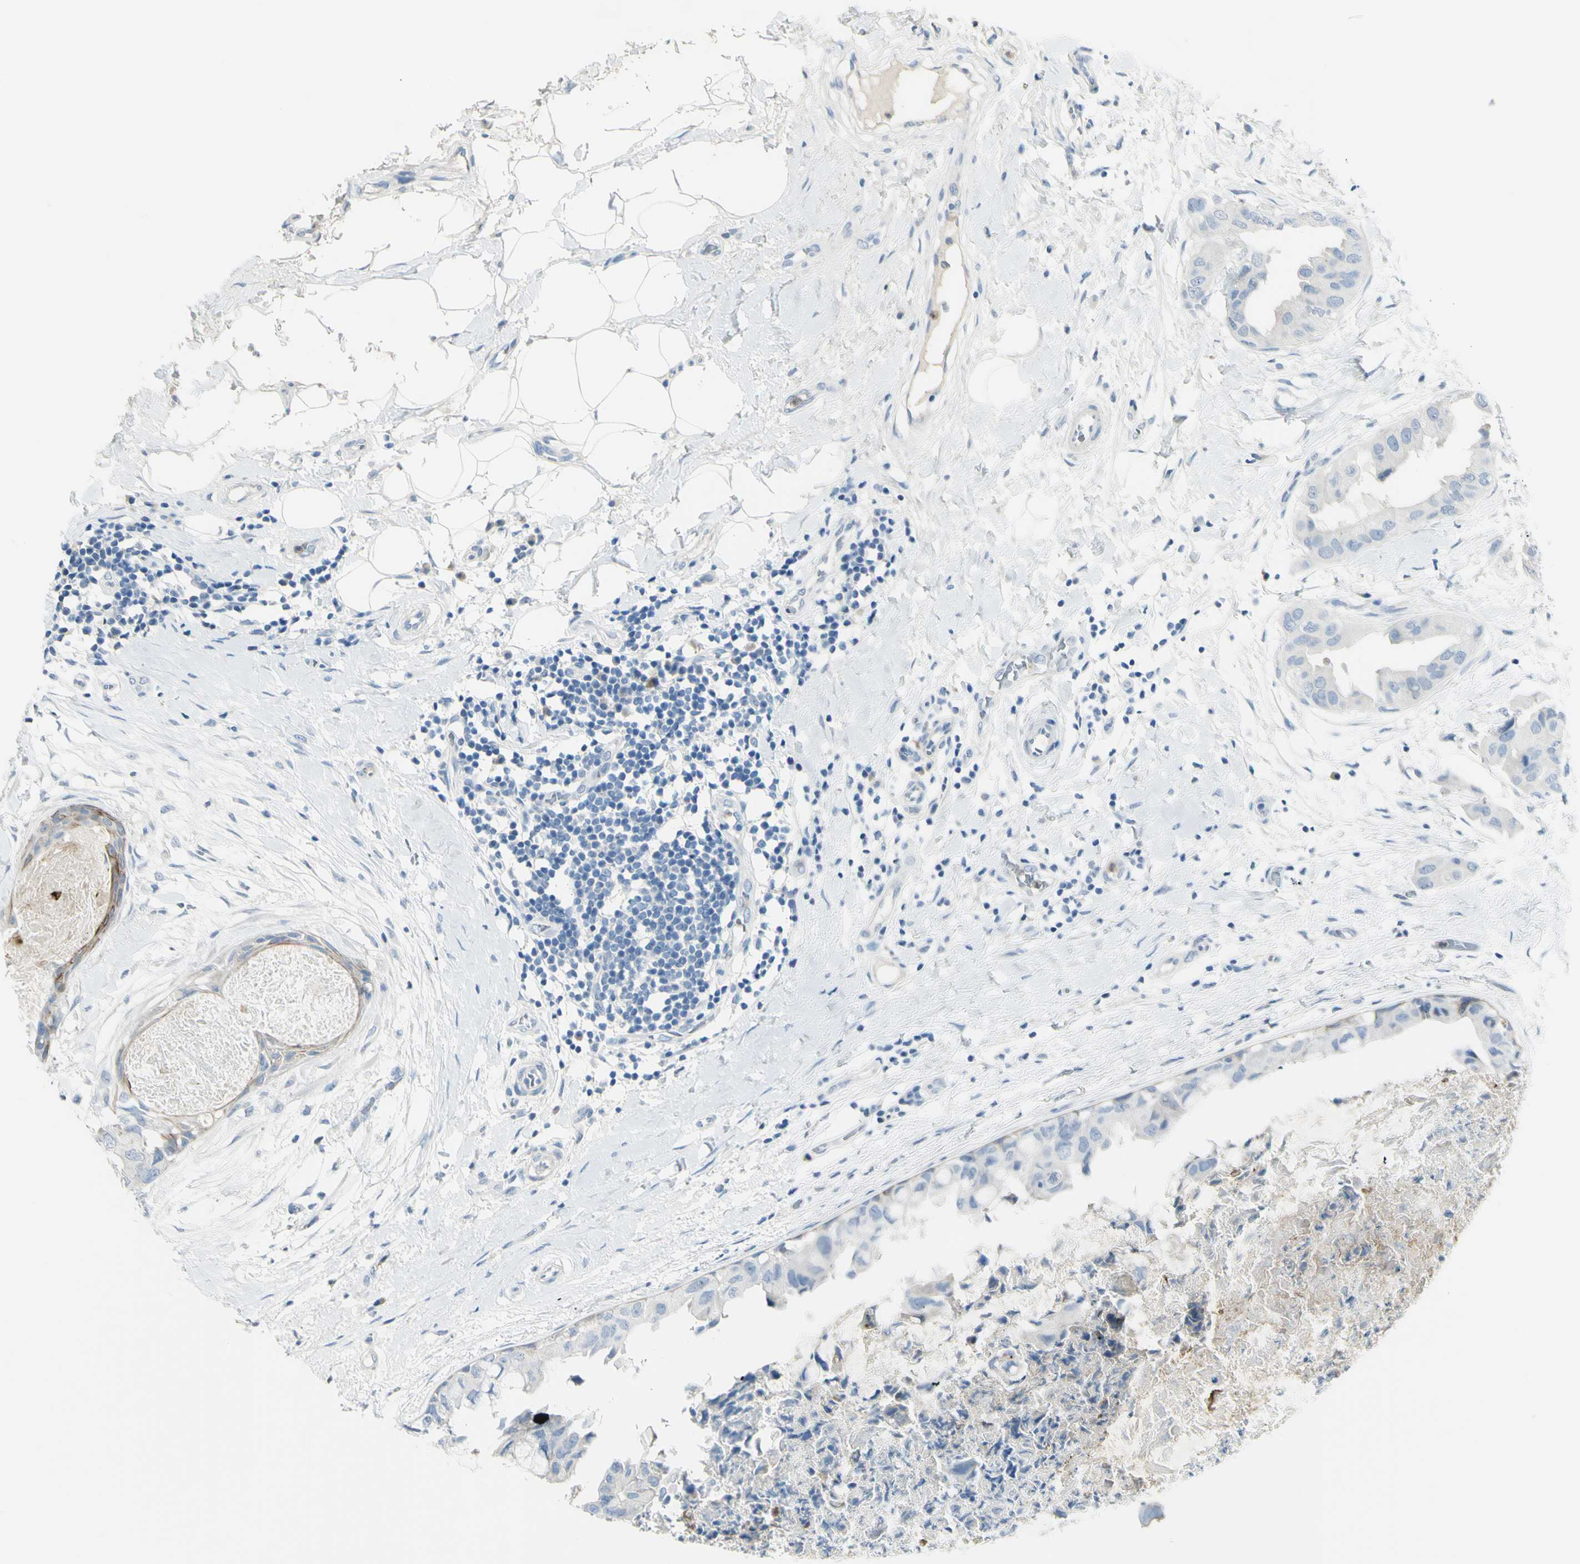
{"staining": {"intensity": "weak", "quantity": "<25%", "location": "cytoplasmic/membranous"}, "tissue": "breast cancer", "cell_type": "Tumor cells", "image_type": "cancer", "snomed": [{"axis": "morphology", "description": "Duct carcinoma"}, {"axis": "topography", "description": "Breast"}], "caption": "A high-resolution photomicrograph shows immunohistochemistry staining of breast cancer, which reveals no significant expression in tumor cells.", "gene": "ZNF557", "patient": {"sex": "female", "age": 40}}